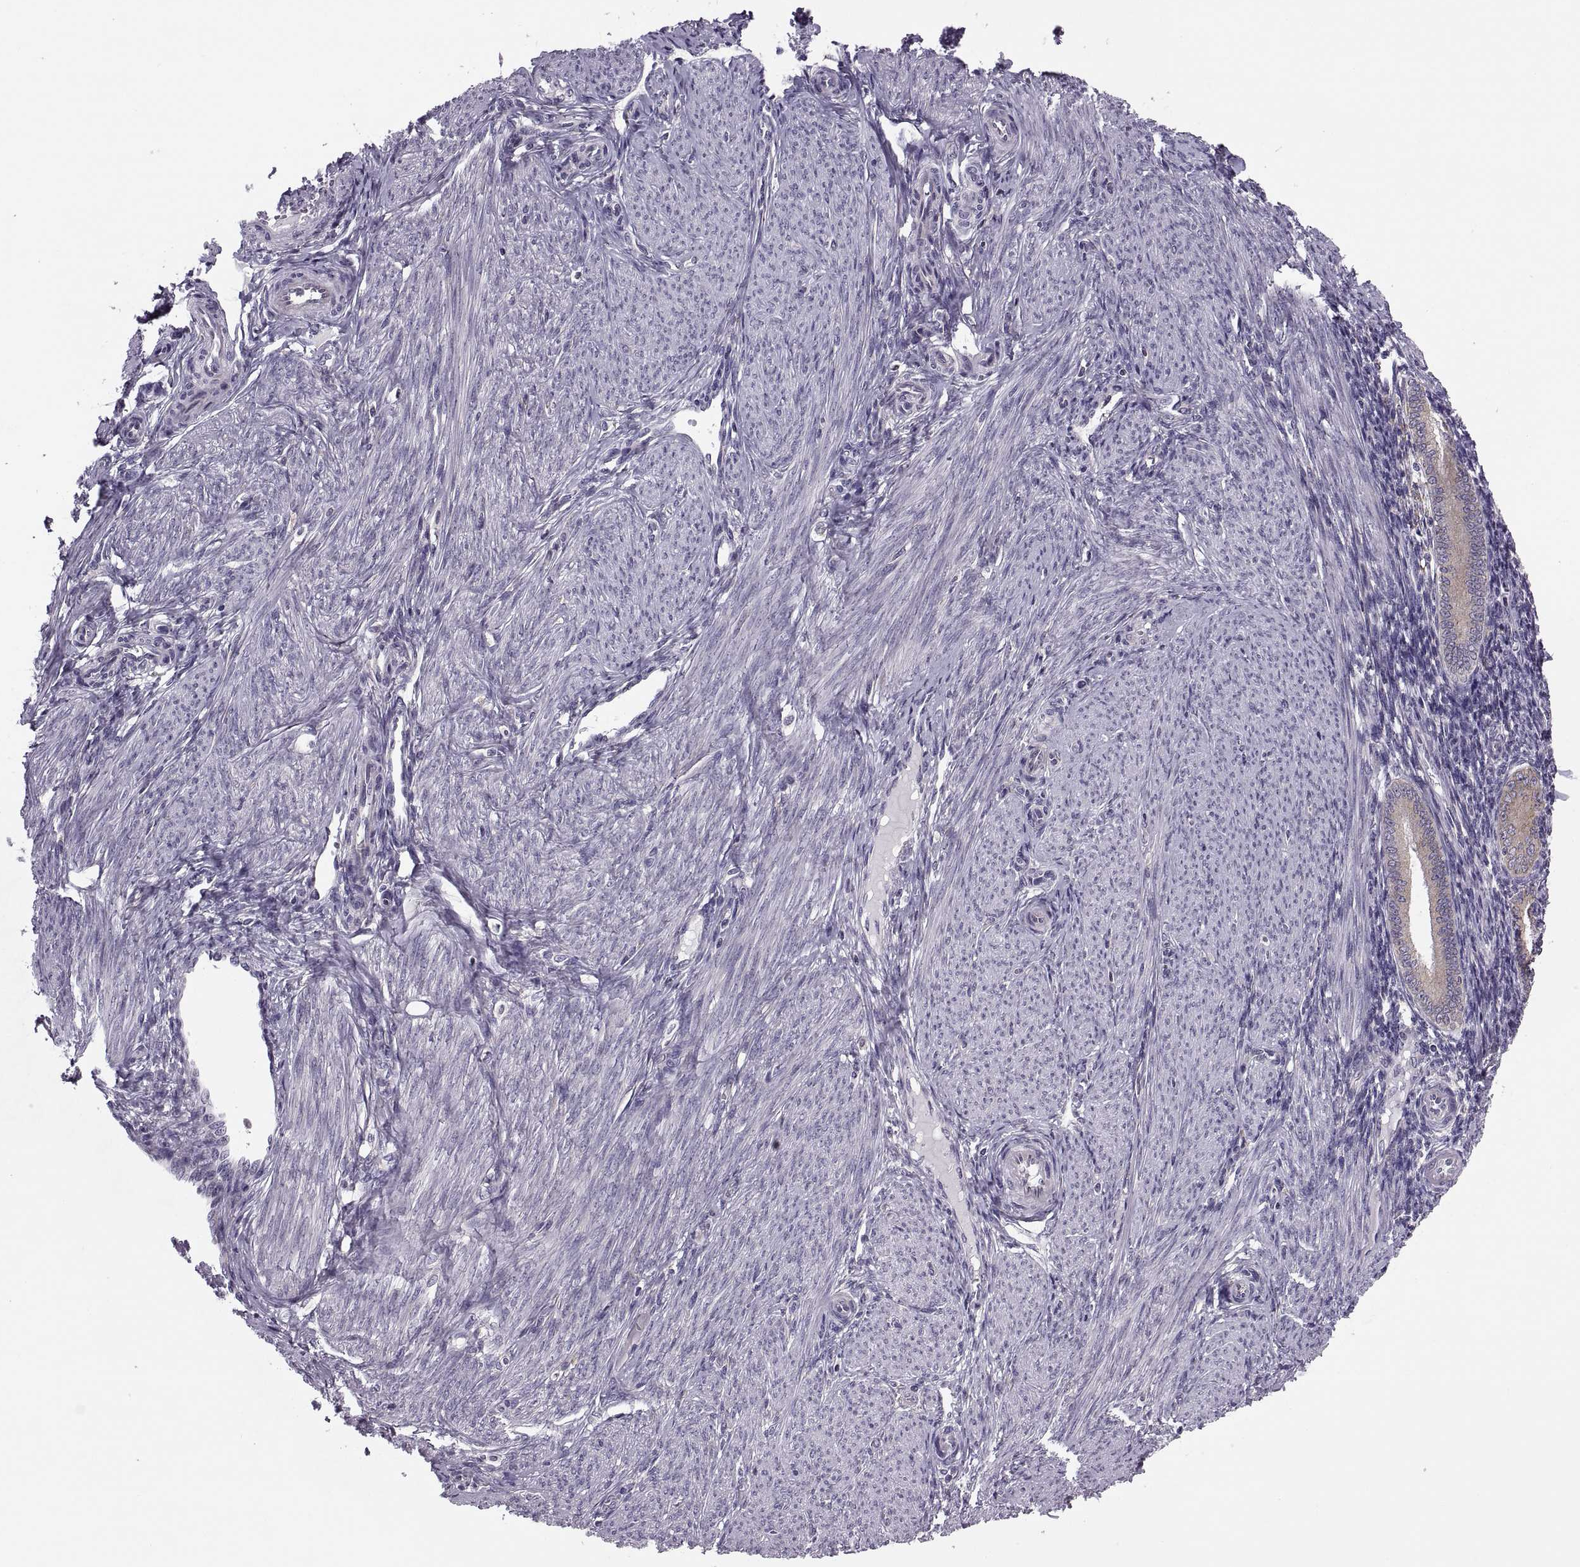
{"staining": {"intensity": "negative", "quantity": "none", "location": "none"}, "tissue": "endometrium", "cell_type": "Cells in endometrial stroma", "image_type": "normal", "snomed": [{"axis": "morphology", "description": "Normal tissue, NOS"}, {"axis": "topography", "description": "Endometrium"}], "caption": "IHC photomicrograph of unremarkable endometrium: endometrium stained with DAB reveals no significant protein positivity in cells in endometrial stroma.", "gene": "LETM2", "patient": {"sex": "female", "age": 39}}